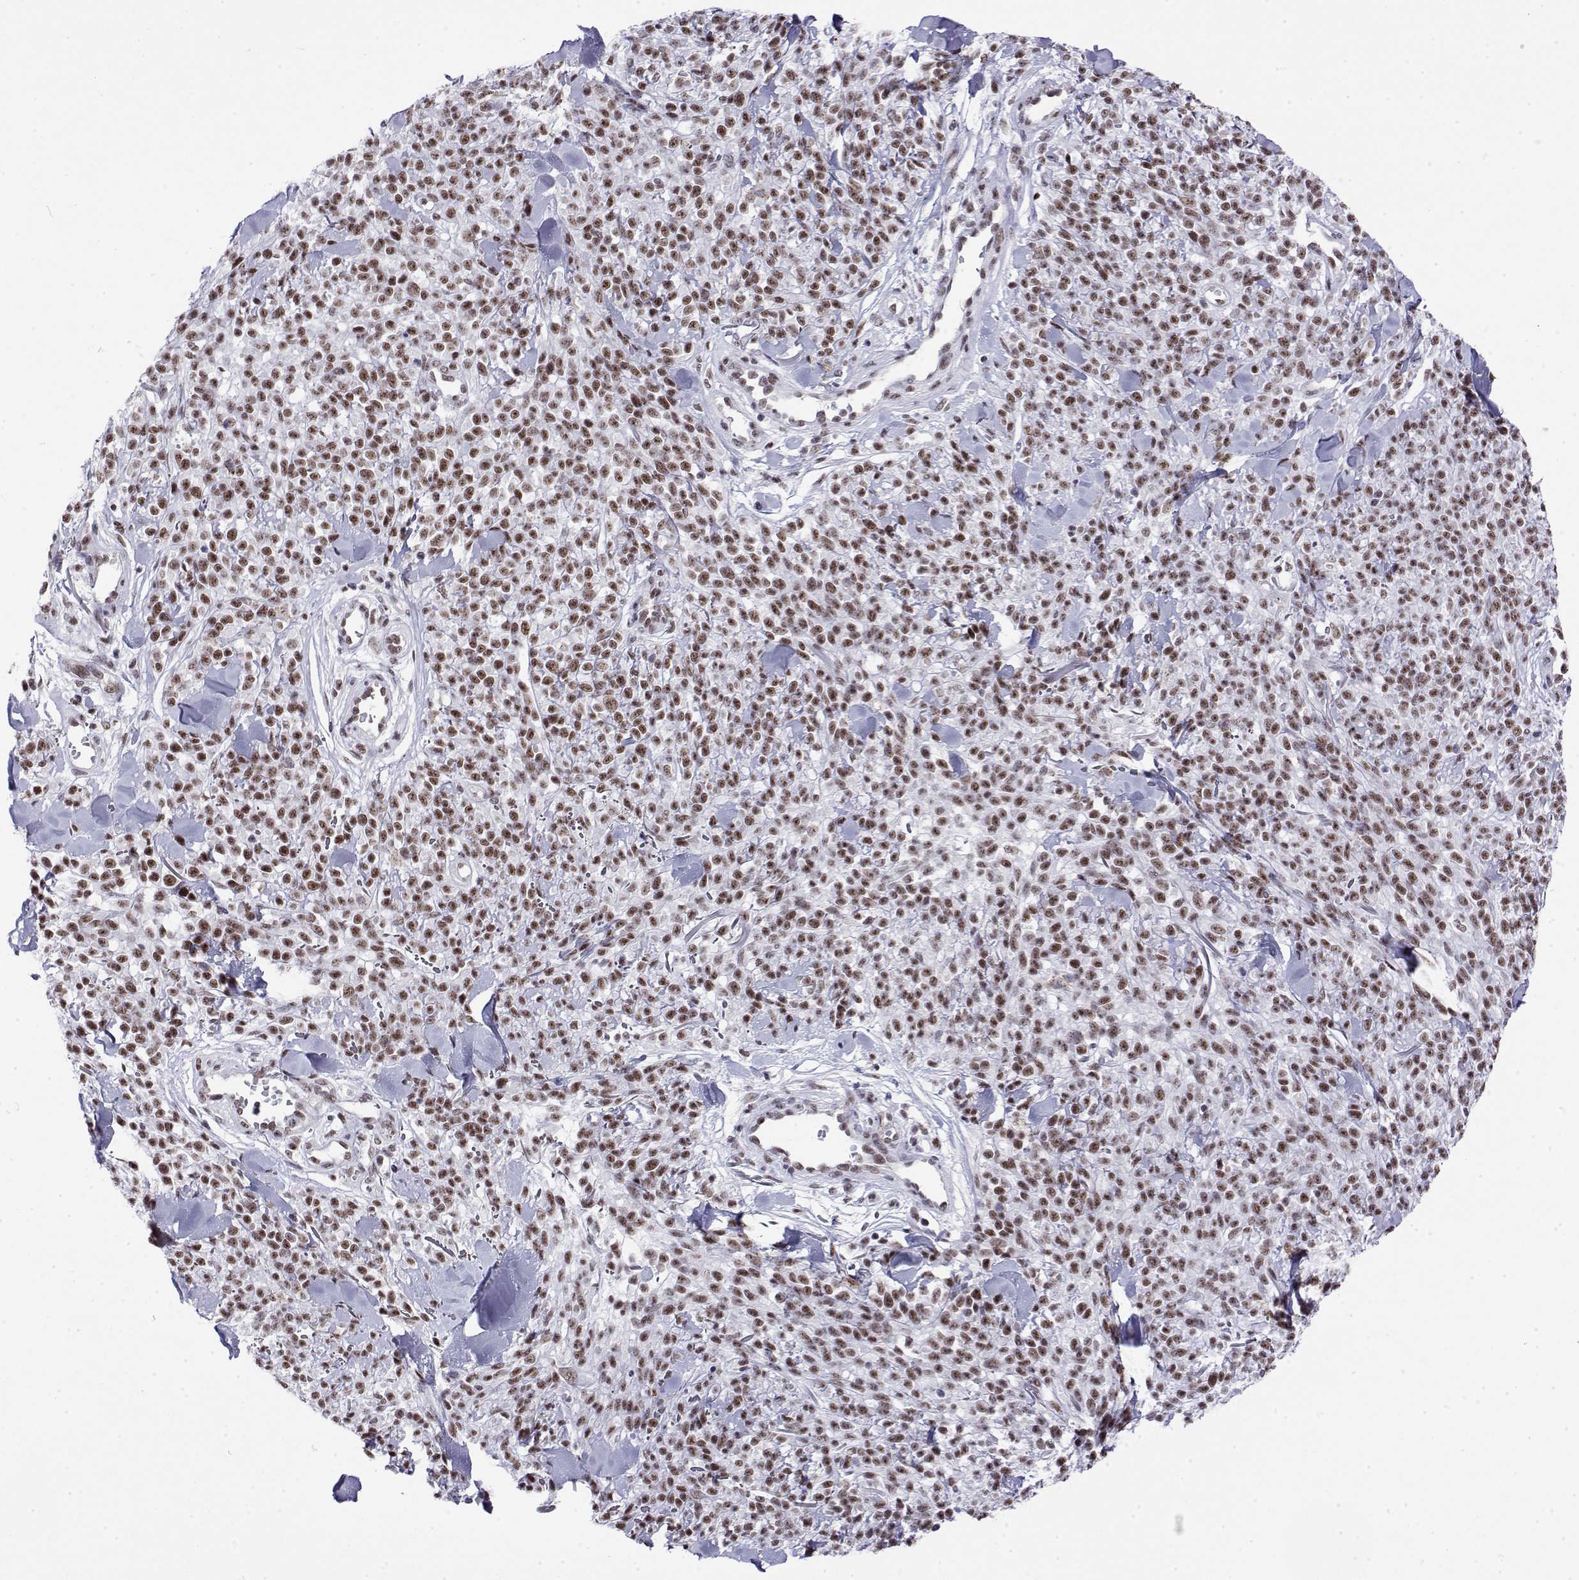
{"staining": {"intensity": "moderate", "quantity": ">75%", "location": "nuclear"}, "tissue": "melanoma", "cell_type": "Tumor cells", "image_type": "cancer", "snomed": [{"axis": "morphology", "description": "Malignant melanoma, NOS"}, {"axis": "topography", "description": "Skin"}, {"axis": "topography", "description": "Skin of trunk"}], "caption": "Brown immunohistochemical staining in human malignant melanoma shows moderate nuclear expression in about >75% of tumor cells. The protein of interest is stained brown, and the nuclei are stained in blue (DAB IHC with brightfield microscopy, high magnification).", "gene": "POLDIP3", "patient": {"sex": "male", "age": 74}}